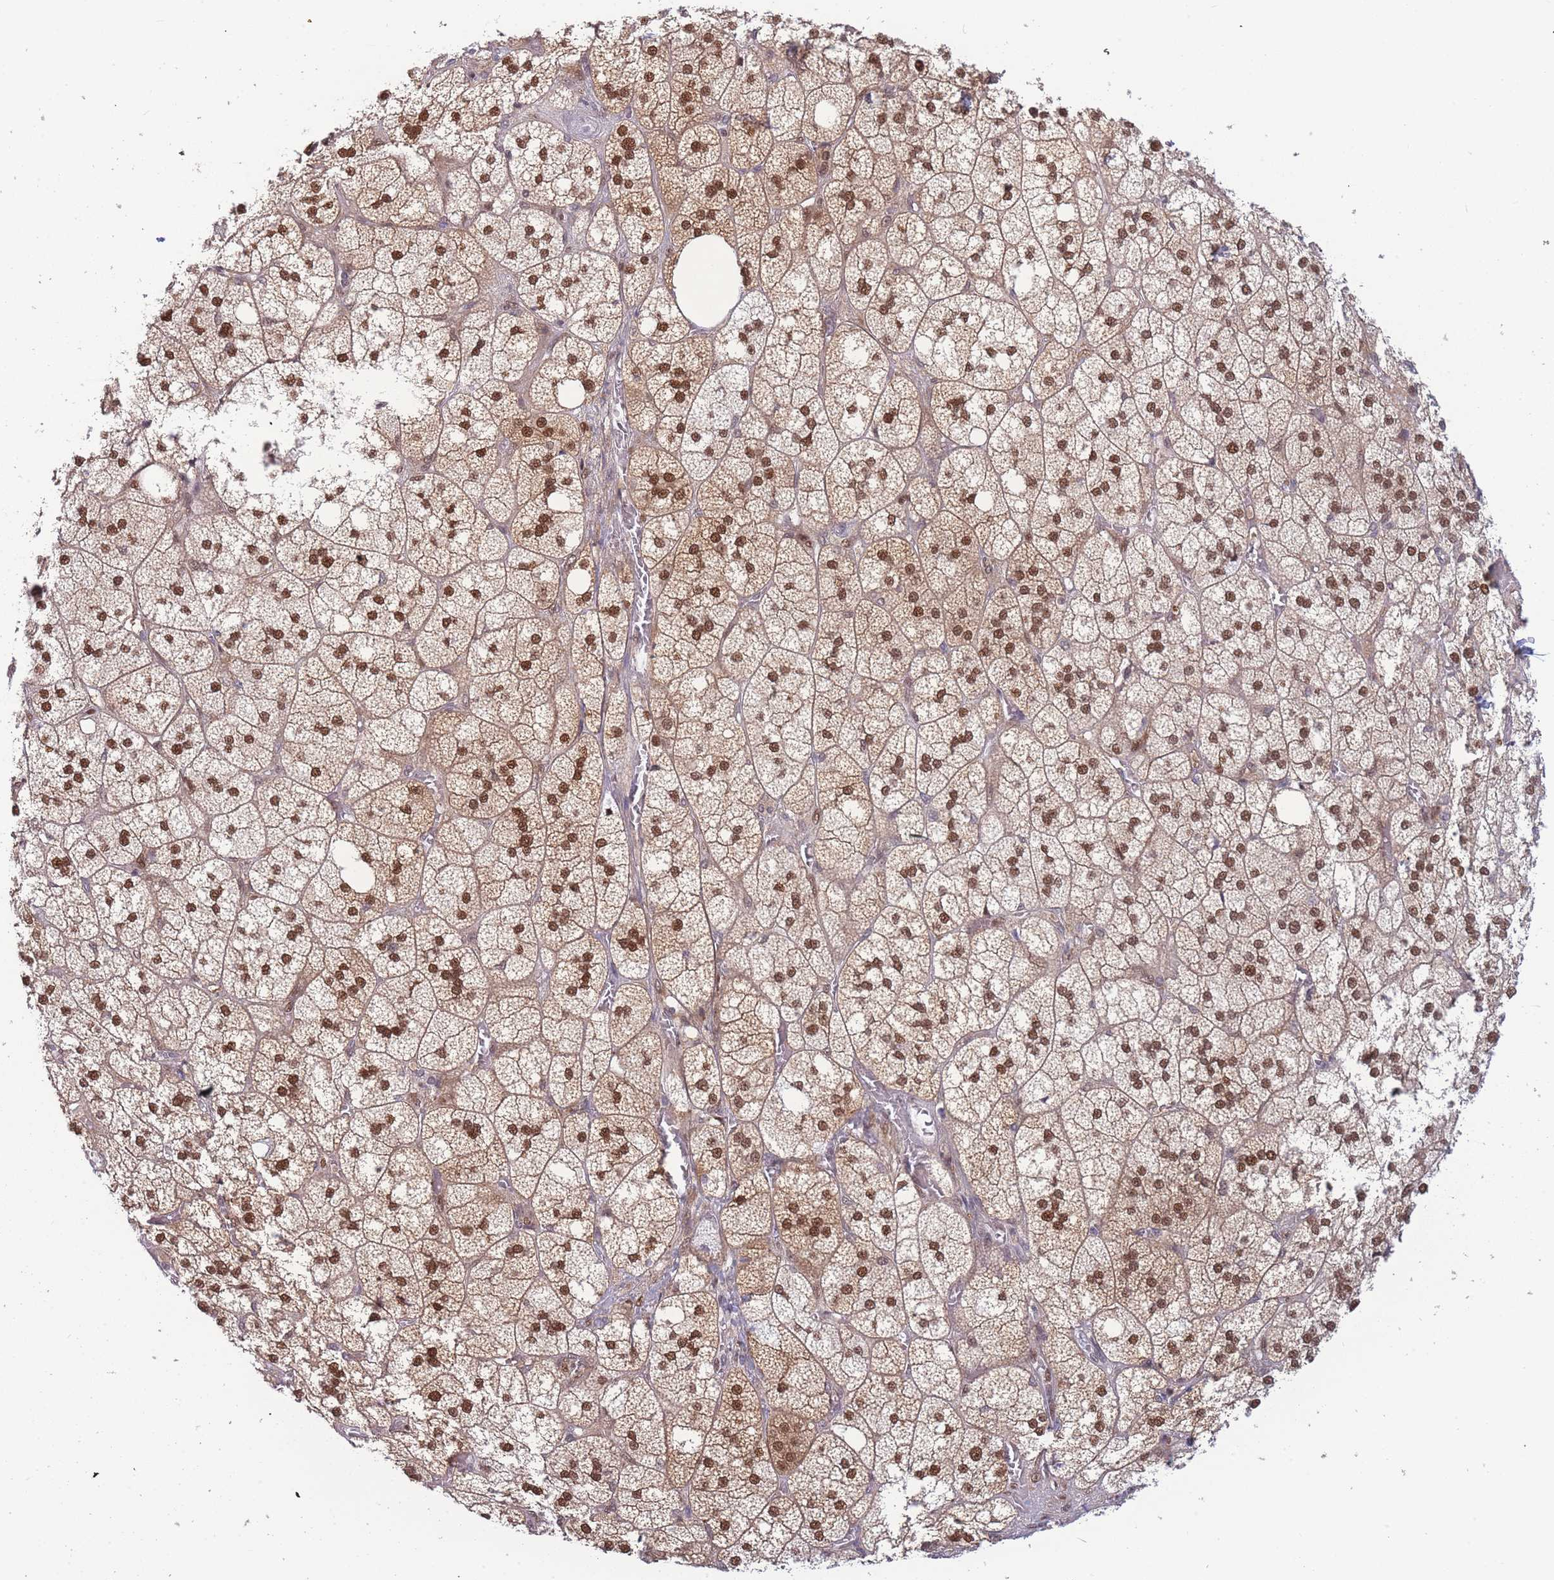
{"staining": {"intensity": "strong", "quantity": ">75%", "location": "nuclear"}, "tissue": "adrenal gland", "cell_type": "Glandular cells", "image_type": "normal", "snomed": [{"axis": "morphology", "description": "Normal tissue, NOS"}, {"axis": "topography", "description": "Adrenal gland"}], "caption": "This is an image of immunohistochemistry staining of normal adrenal gland, which shows strong expression in the nuclear of glandular cells.", "gene": "DEAF1", "patient": {"sex": "male", "age": 61}}